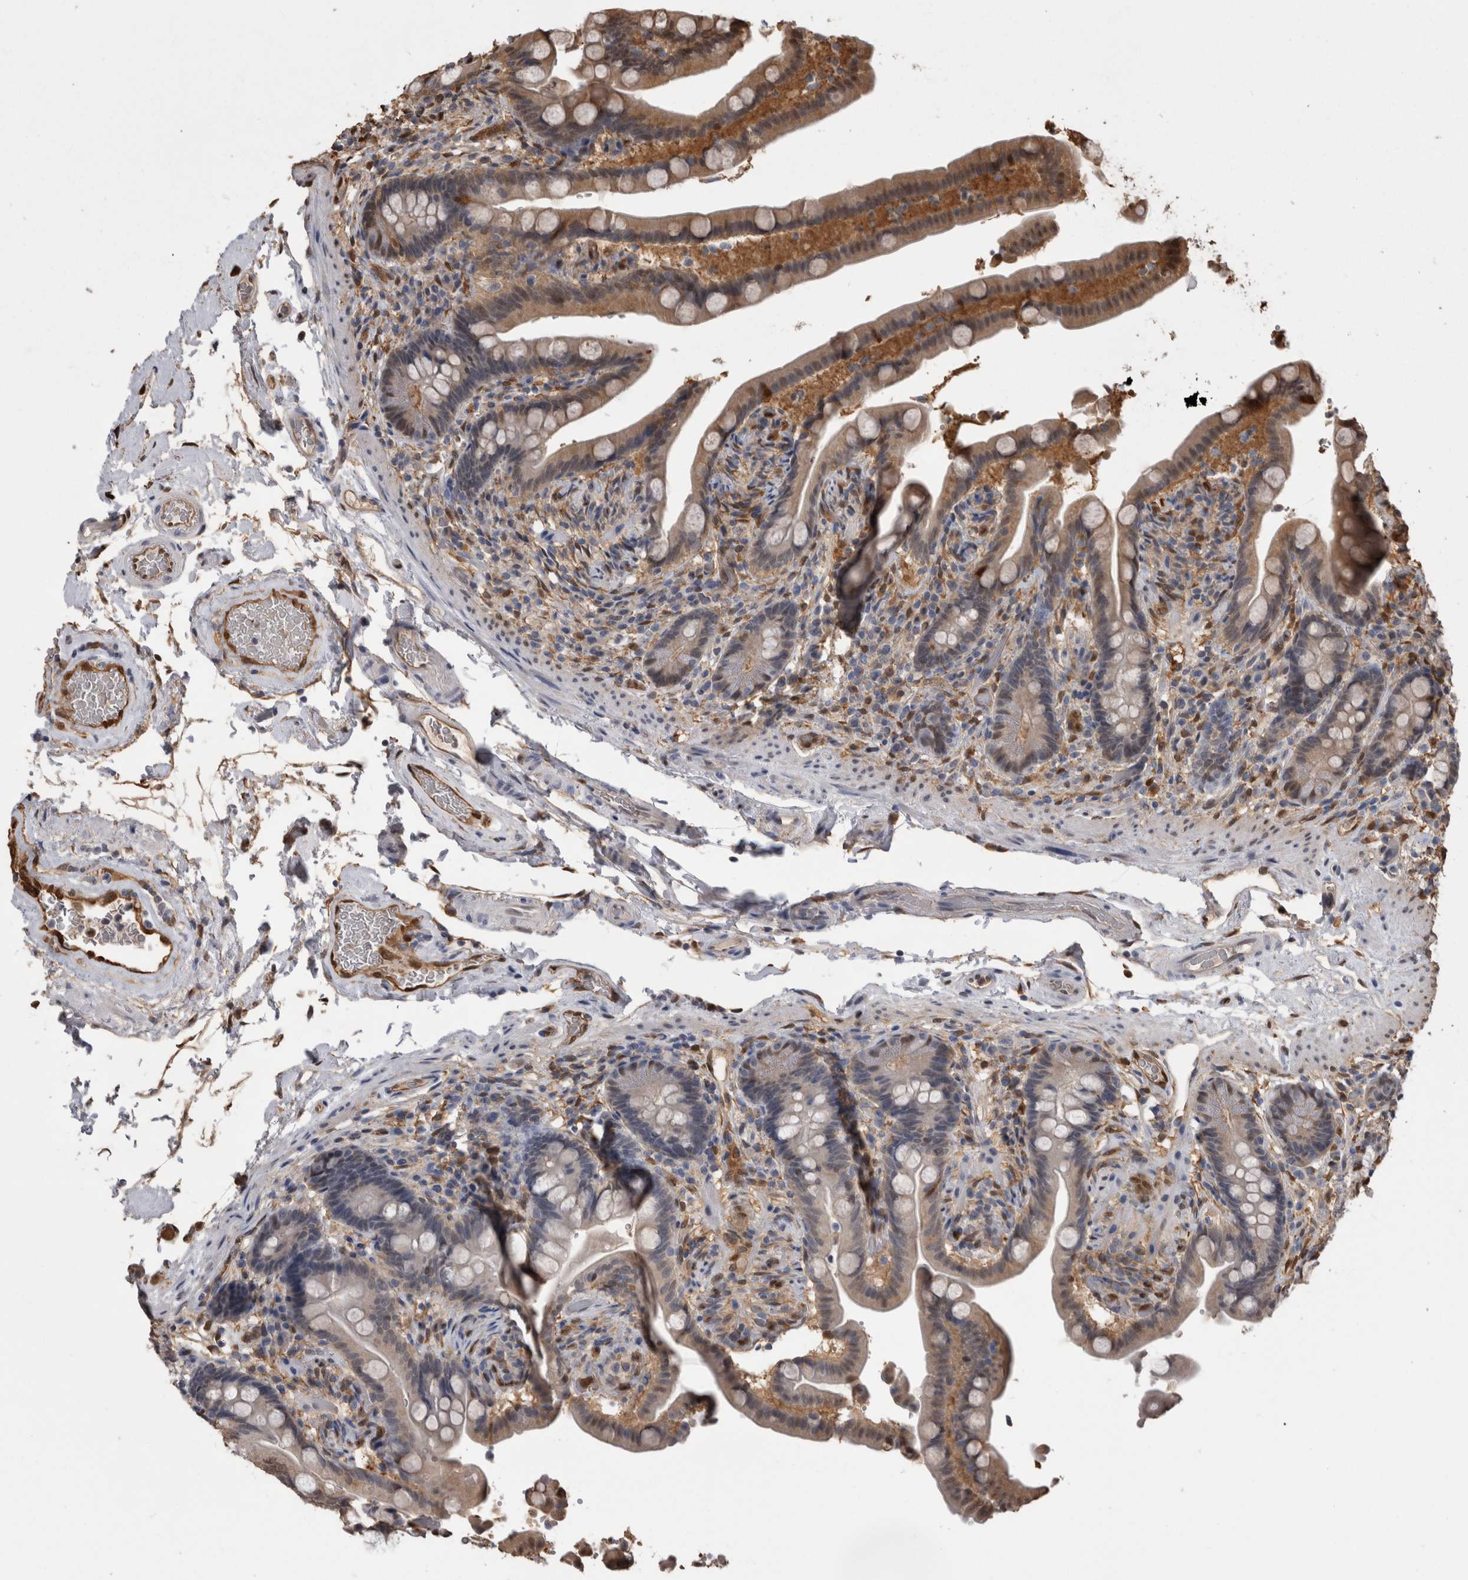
{"staining": {"intensity": "moderate", "quantity": ">75%", "location": "cytoplasmic/membranous"}, "tissue": "colon", "cell_type": "Endothelial cells", "image_type": "normal", "snomed": [{"axis": "morphology", "description": "Normal tissue, NOS"}, {"axis": "topography", "description": "Smooth muscle"}, {"axis": "topography", "description": "Colon"}], "caption": "Benign colon was stained to show a protein in brown. There is medium levels of moderate cytoplasmic/membranous expression in about >75% of endothelial cells.", "gene": "LXN", "patient": {"sex": "male", "age": 73}}